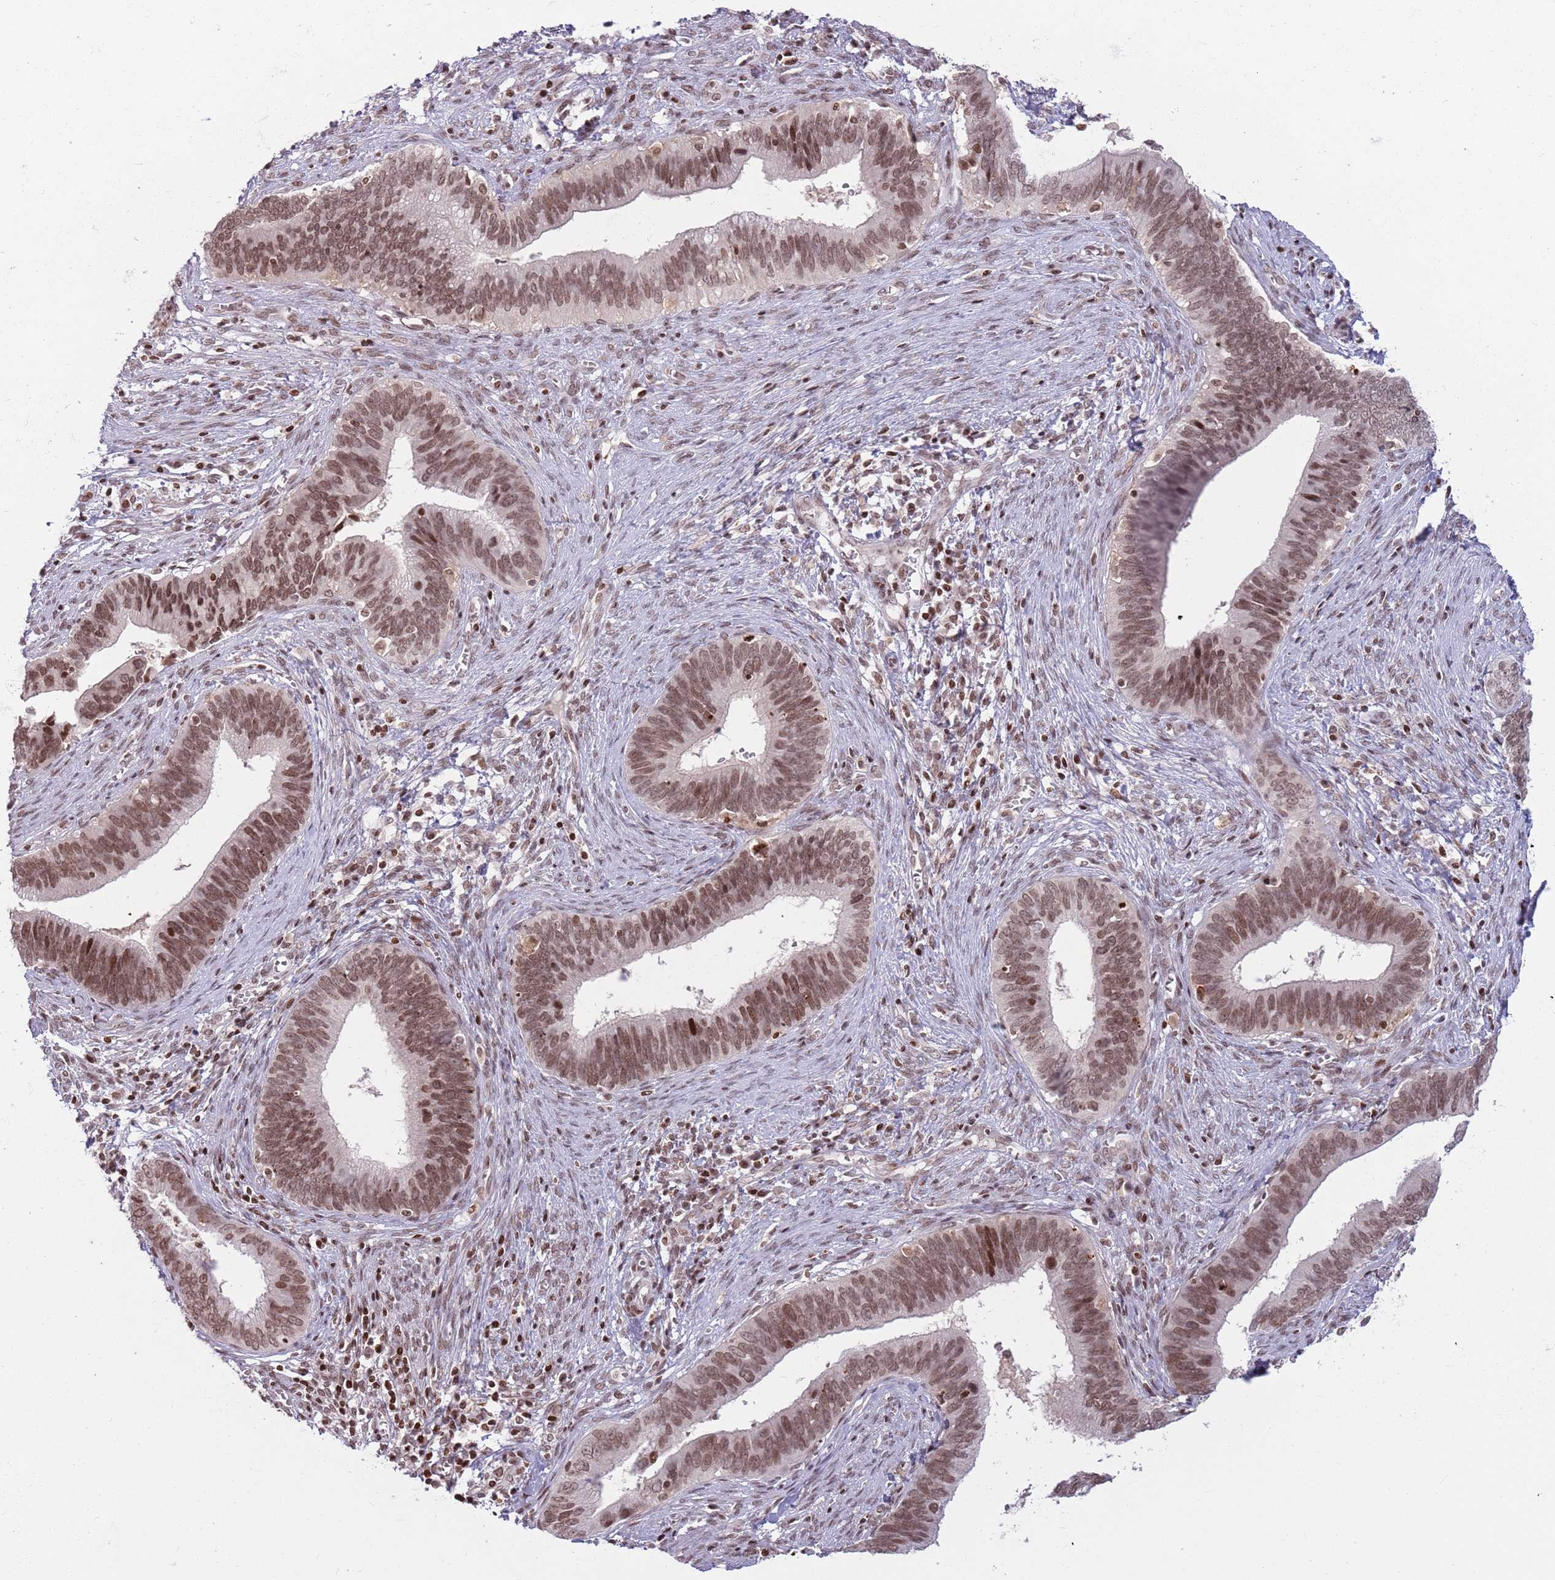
{"staining": {"intensity": "moderate", "quantity": ">75%", "location": "nuclear"}, "tissue": "cervical cancer", "cell_type": "Tumor cells", "image_type": "cancer", "snomed": [{"axis": "morphology", "description": "Adenocarcinoma, NOS"}, {"axis": "topography", "description": "Cervix"}], "caption": "A medium amount of moderate nuclear staining is present in approximately >75% of tumor cells in cervical cancer tissue.", "gene": "SH3RF3", "patient": {"sex": "female", "age": 42}}